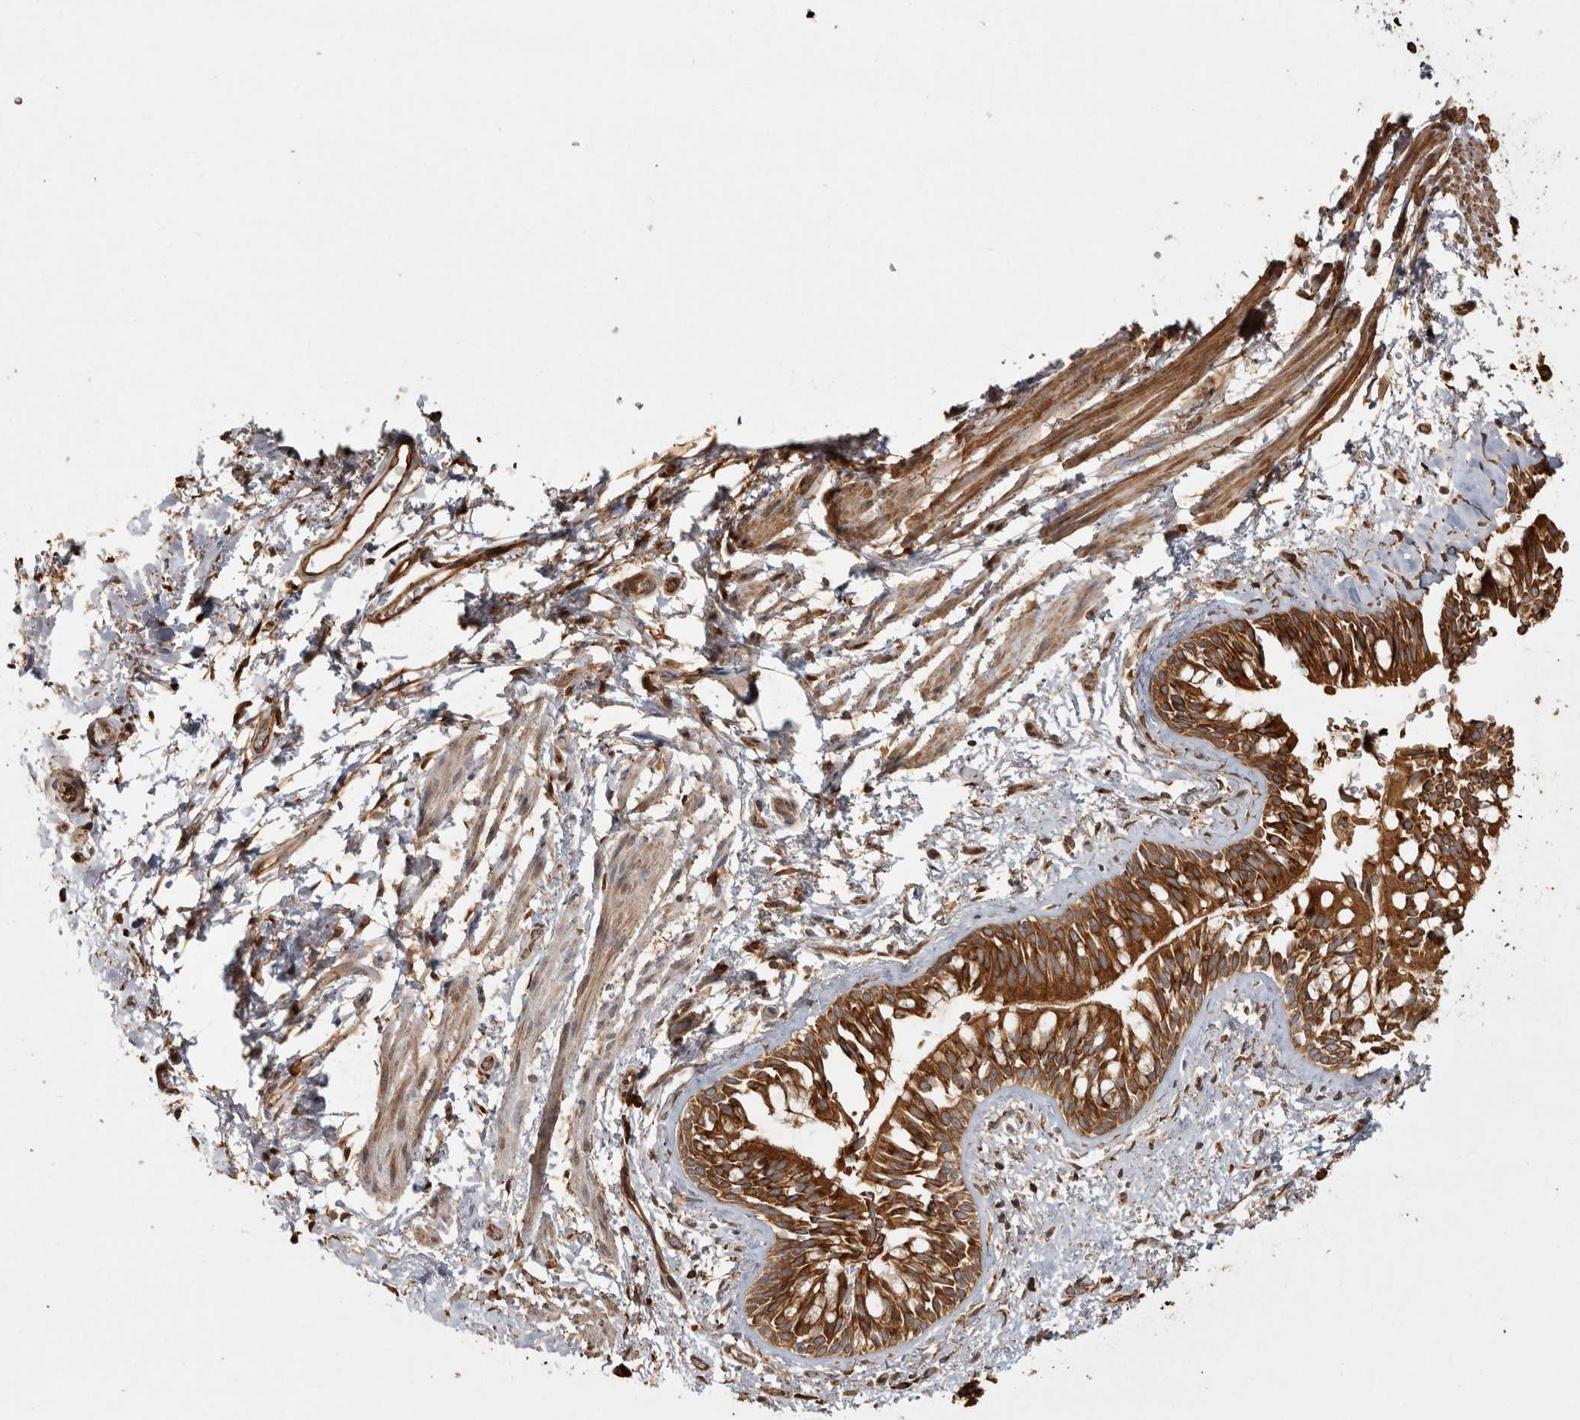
{"staining": {"intensity": "strong", "quantity": ">75%", "location": "cytoplasmic/membranous"}, "tissue": "bronchus", "cell_type": "Respiratory epithelial cells", "image_type": "normal", "snomed": [{"axis": "morphology", "description": "Normal tissue, NOS"}, {"axis": "morphology", "description": "Inflammation, NOS"}, {"axis": "topography", "description": "Cartilage tissue"}, {"axis": "topography", "description": "Bronchus"}, {"axis": "topography", "description": "Lung"}], "caption": "Strong cytoplasmic/membranous expression for a protein is seen in approximately >75% of respiratory epithelial cells of unremarkable bronchus using immunohistochemistry.", "gene": "CAMSAP2", "patient": {"sex": "female", "age": 64}}